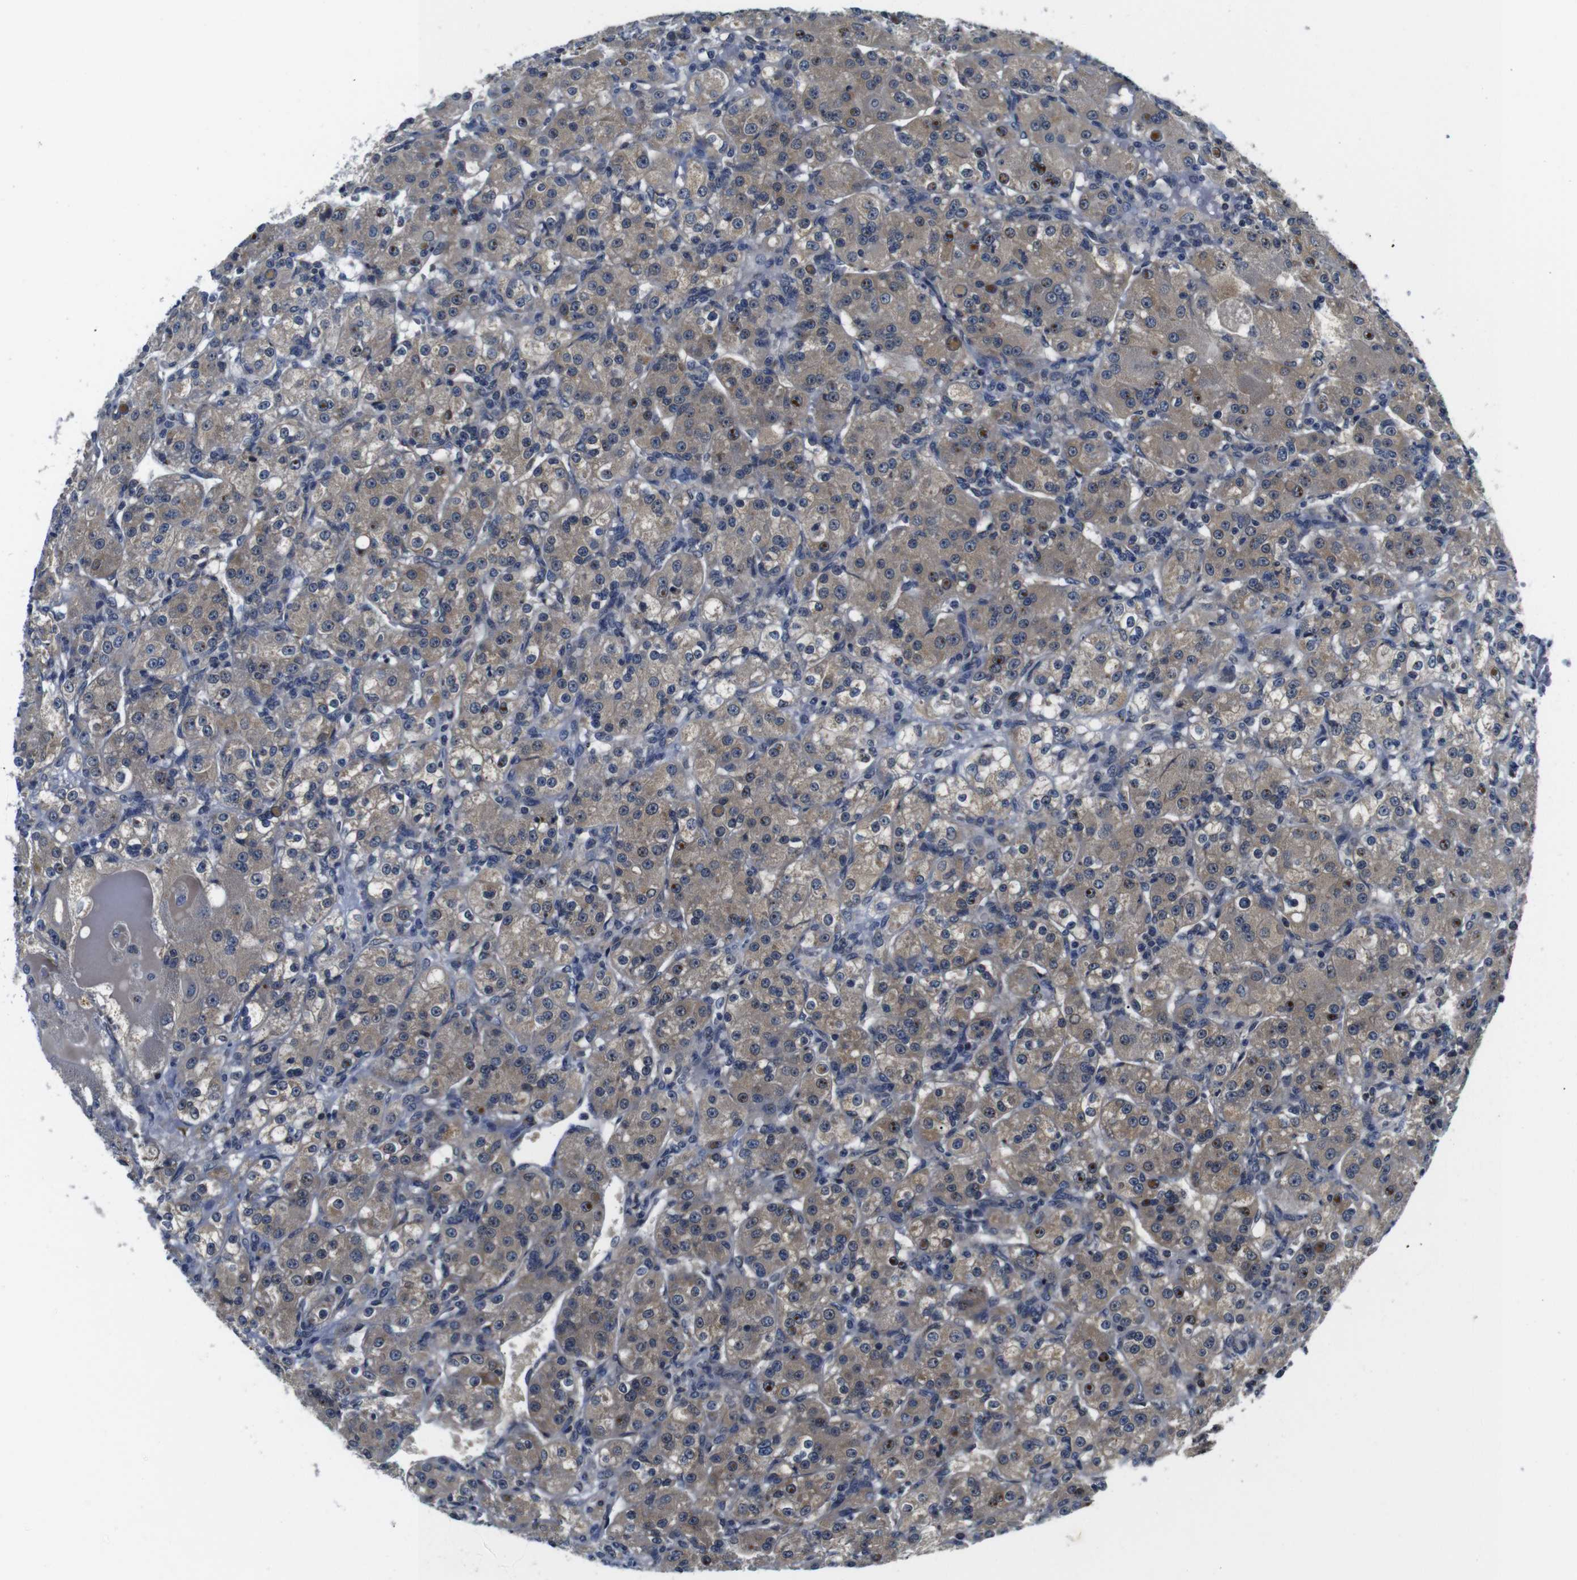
{"staining": {"intensity": "moderate", "quantity": ">75%", "location": "cytoplasmic/membranous"}, "tissue": "renal cancer", "cell_type": "Tumor cells", "image_type": "cancer", "snomed": [{"axis": "morphology", "description": "Normal tissue, NOS"}, {"axis": "morphology", "description": "Adenocarcinoma, NOS"}, {"axis": "topography", "description": "Kidney"}], "caption": "Immunohistochemical staining of adenocarcinoma (renal) displays moderate cytoplasmic/membranous protein positivity in approximately >75% of tumor cells. (brown staining indicates protein expression, while blue staining denotes nuclei).", "gene": "FKBP14", "patient": {"sex": "male", "age": 61}}